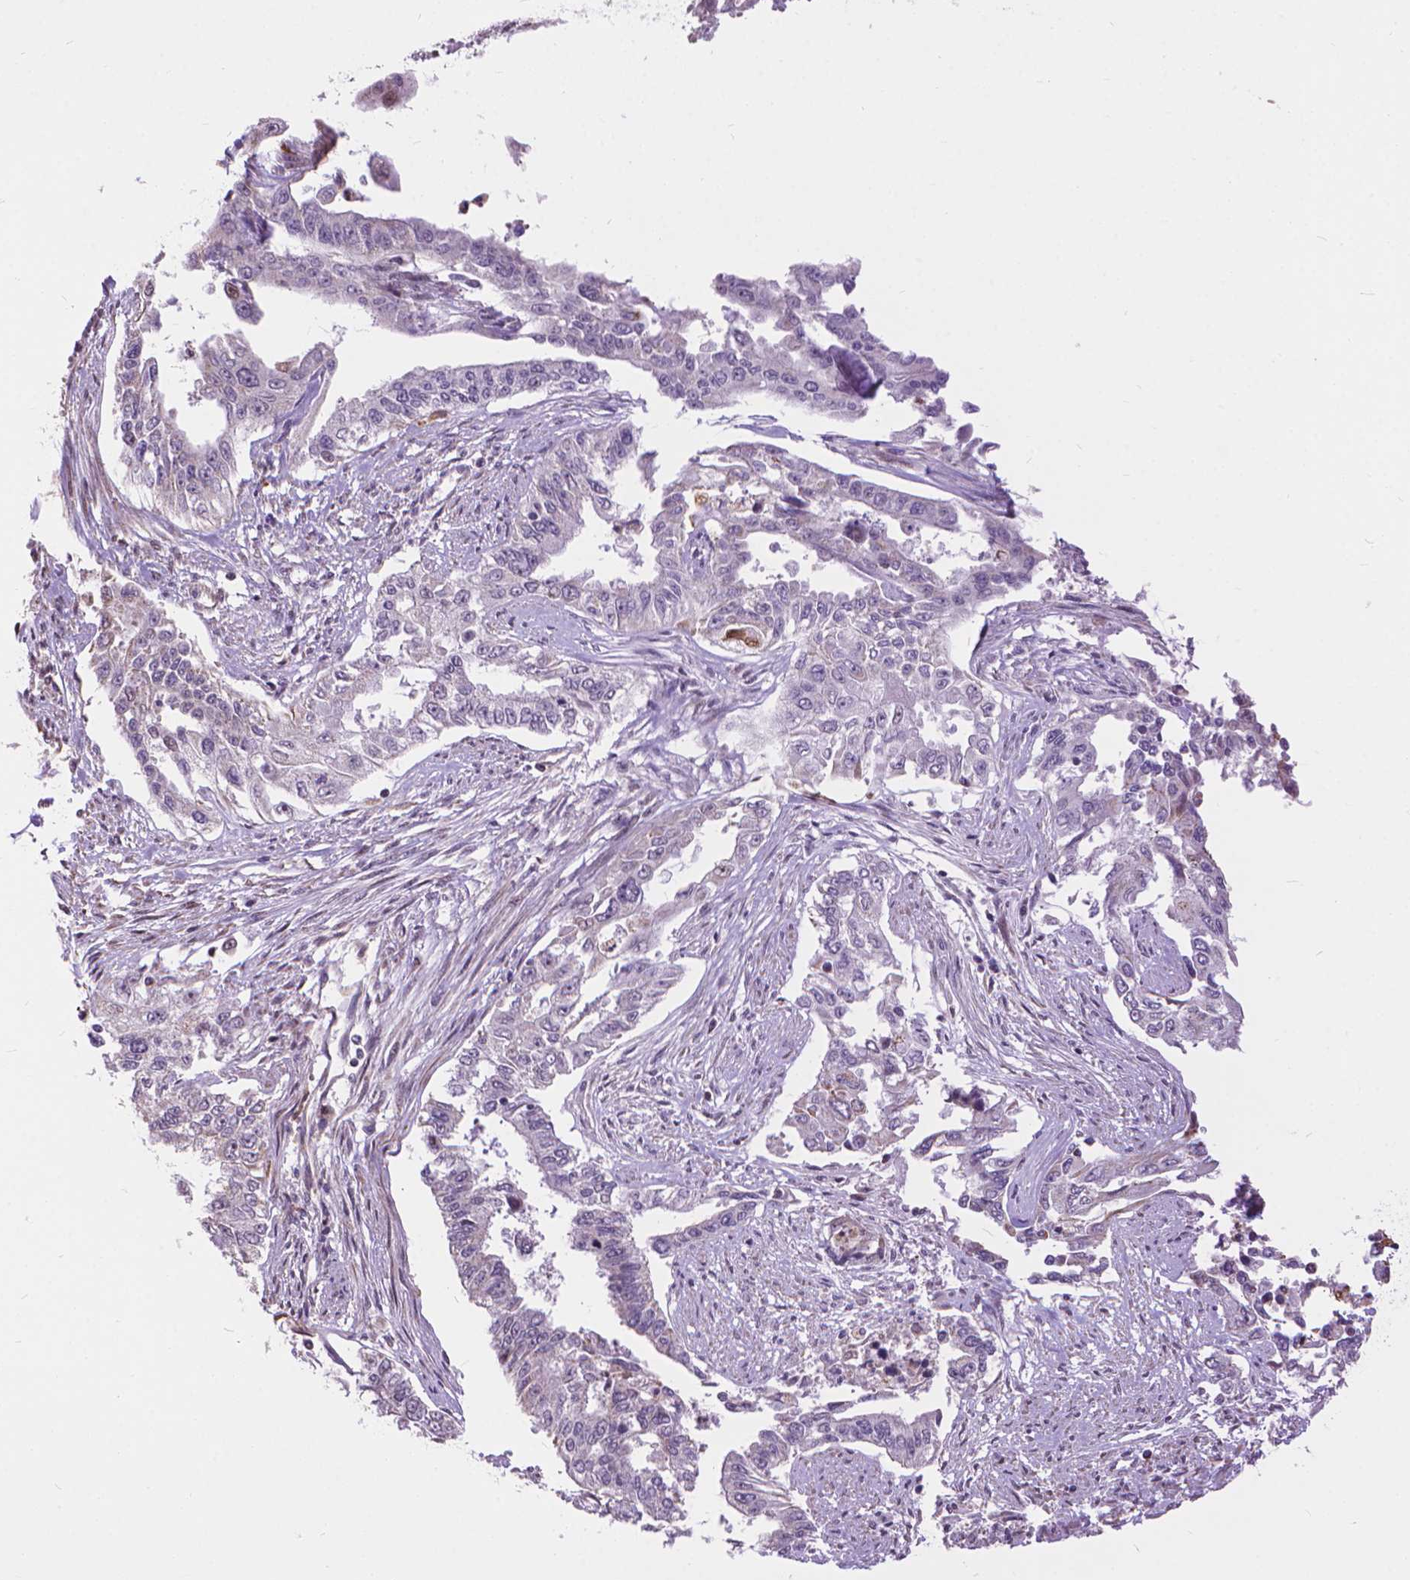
{"staining": {"intensity": "negative", "quantity": "none", "location": "none"}, "tissue": "endometrial cancer", "cell_type": "Tumor cells", "image_type": "cancer", "snomed": [{"axis": "morphology", "description": "Adenocarcinoma, NOS"}, {"axis": "topography", "description": "Uterus"}], "caption": "Immunohistochemistry (IHC) histopathology image of human adenocarcinoma (endometrial) stained for a protein (brown), which reveals no expression in tumor cells.", "gene": "TMEM135", "patient": {"sex": "female", "age": 59}}